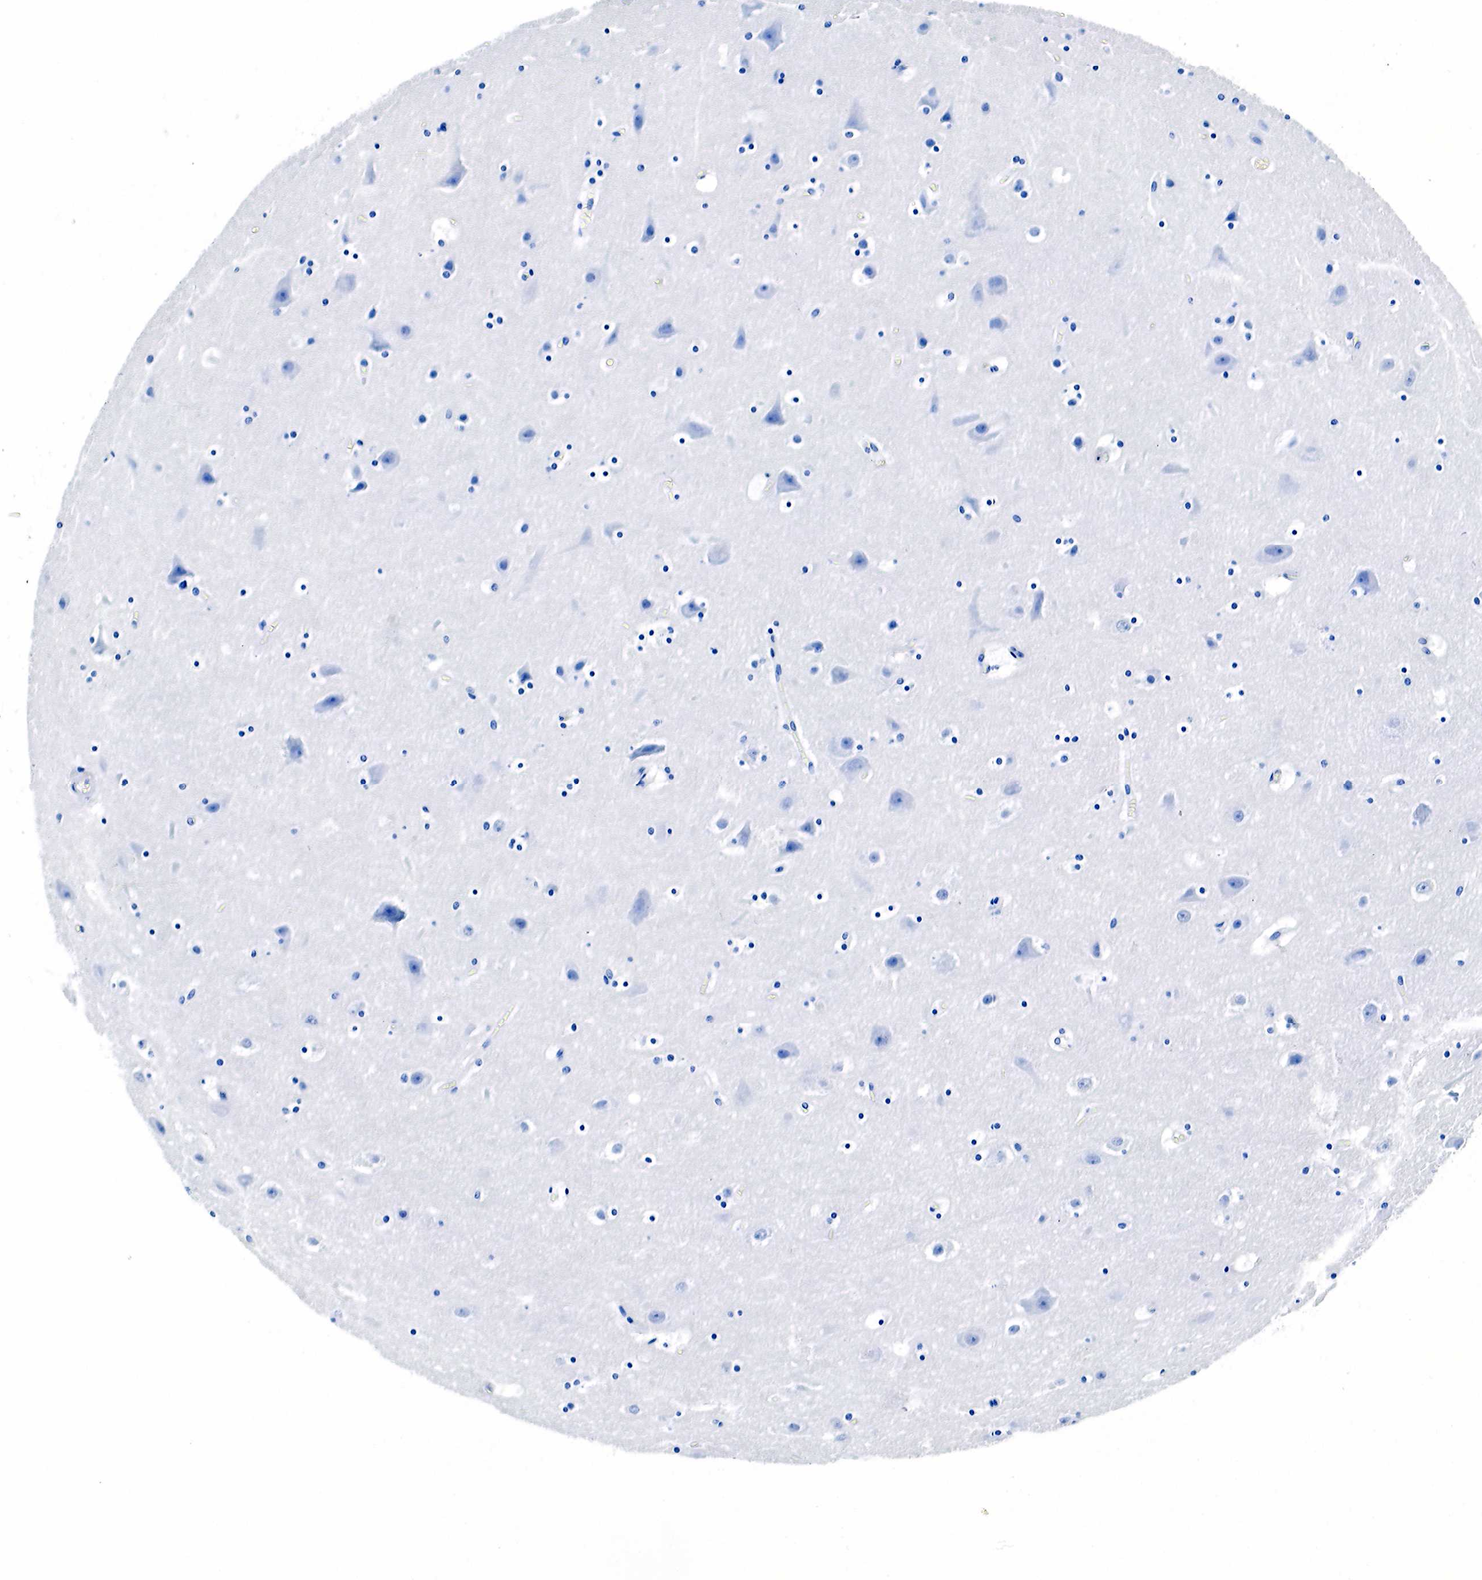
{"staining": {"intensity": "negative", "quantity": "none", "location": "none"}, "tissue": "cerebral cortex", "cell_type": "Endothelial cells", "image_type": "normal", "snomed": [{"axis": "morphology", "description": "Normal tissue, NOS"}, {"axis": "topography", "description": "Cerebral cortex"}], "caption": "Endothelial cells show no significant protein positivity in benign cerebral cortex. Brightfield microscopy of immunohistochemistry (IHC) stained with DAB (3,3'-diaminobenzidine) (brown) and hematoxylin (blue), captured at high magnification.", "gene": "KLK3", "patient": {"sex": "male", "age": 45}}